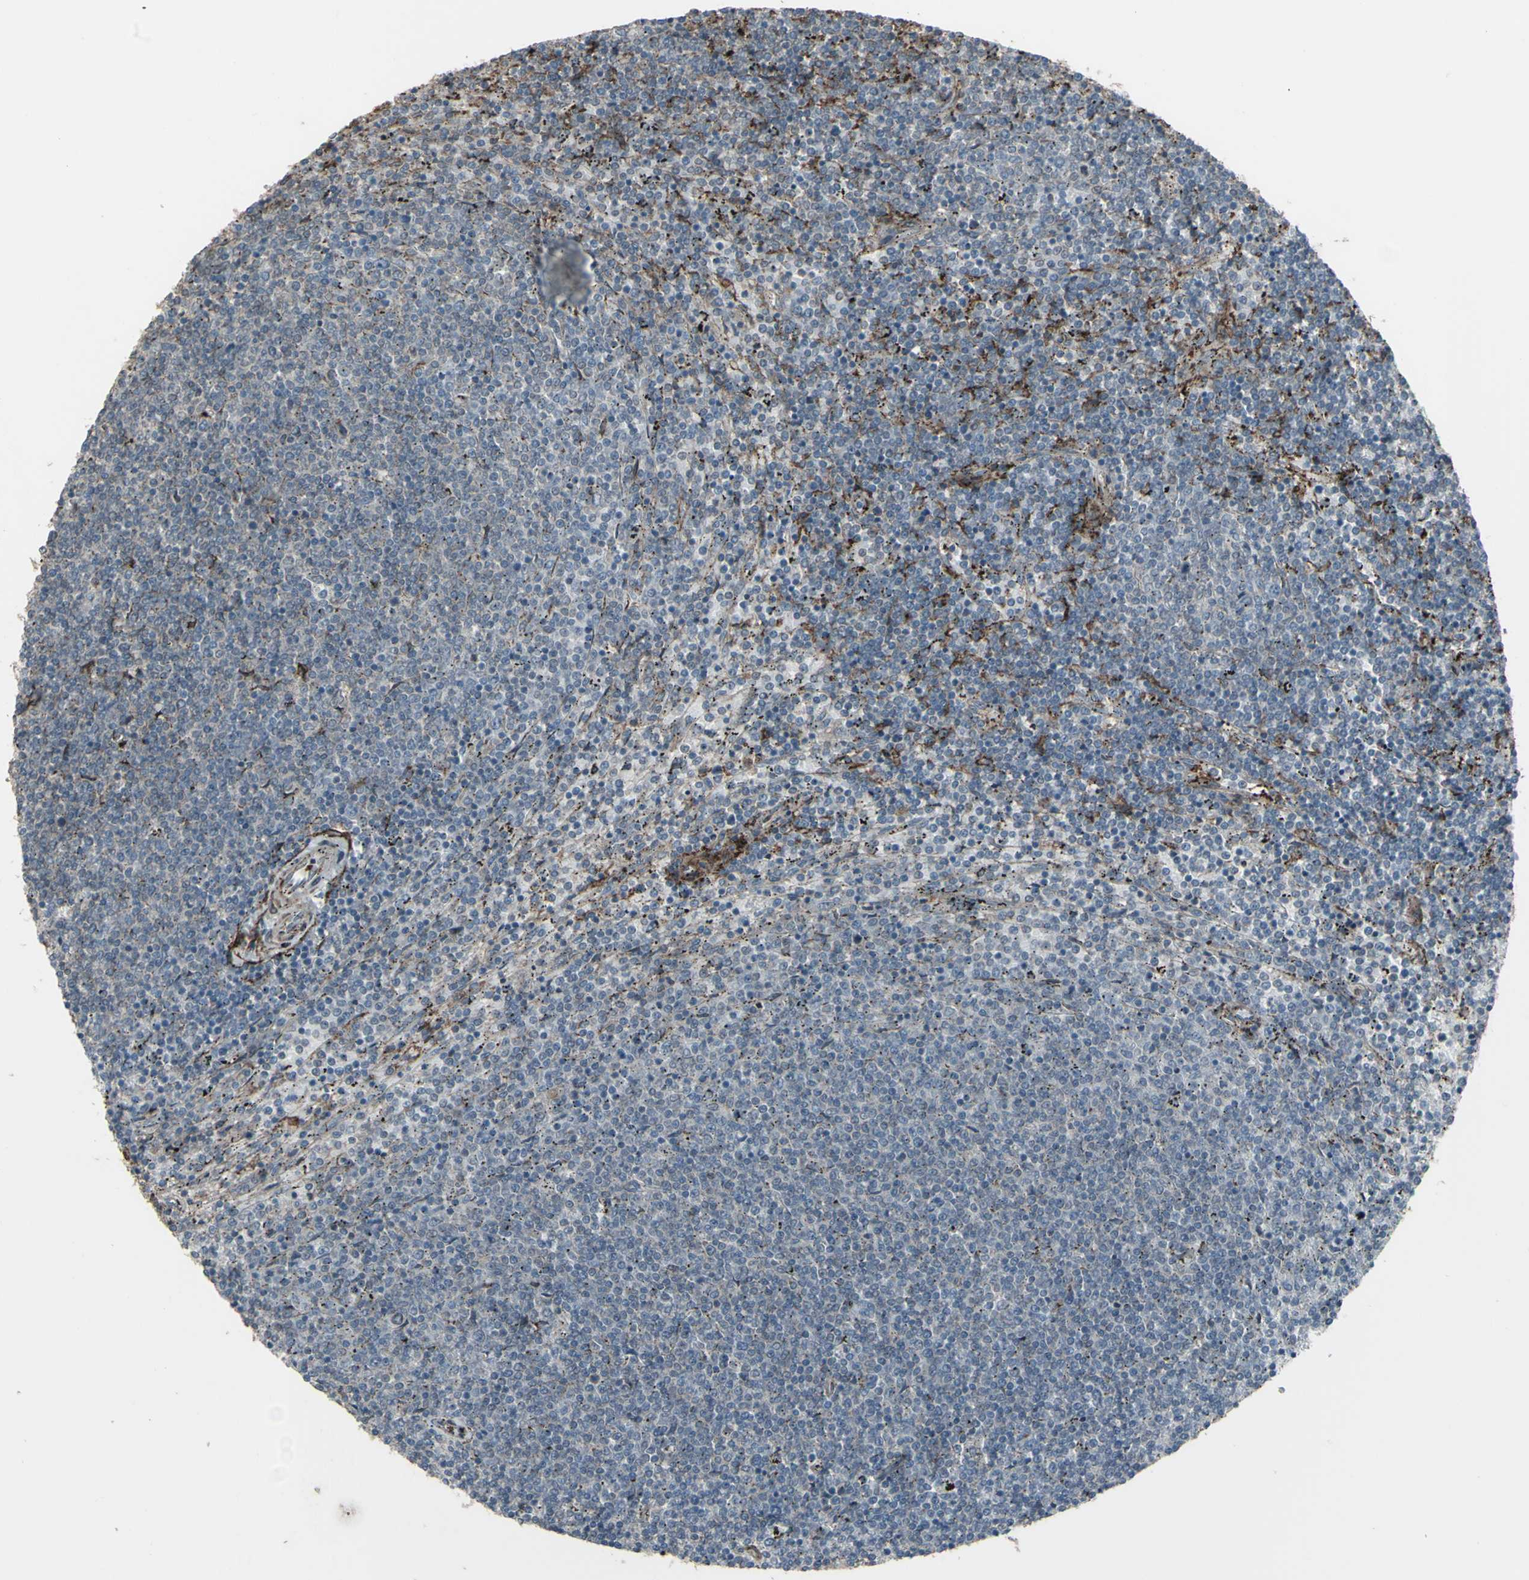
{"staining": {"intensity": "negative", "quantity": "none", "location": "none"}, "tissue": "lymphoma", "cell_type": "Tumor cells", "image_type": "cancer", "snomed": [{"axis": "morphology", "description": "Malignant lymphoma, non-Hodgkin's type, Low grade"}, {"axis": "topography", "description": "Spleen"}], "caption": "Immunohistochemical staining of lymphoma reveals no significant positivity in tumor cells.", "gene": "SMO", "patient": {"sex": "female", "age": 50}}